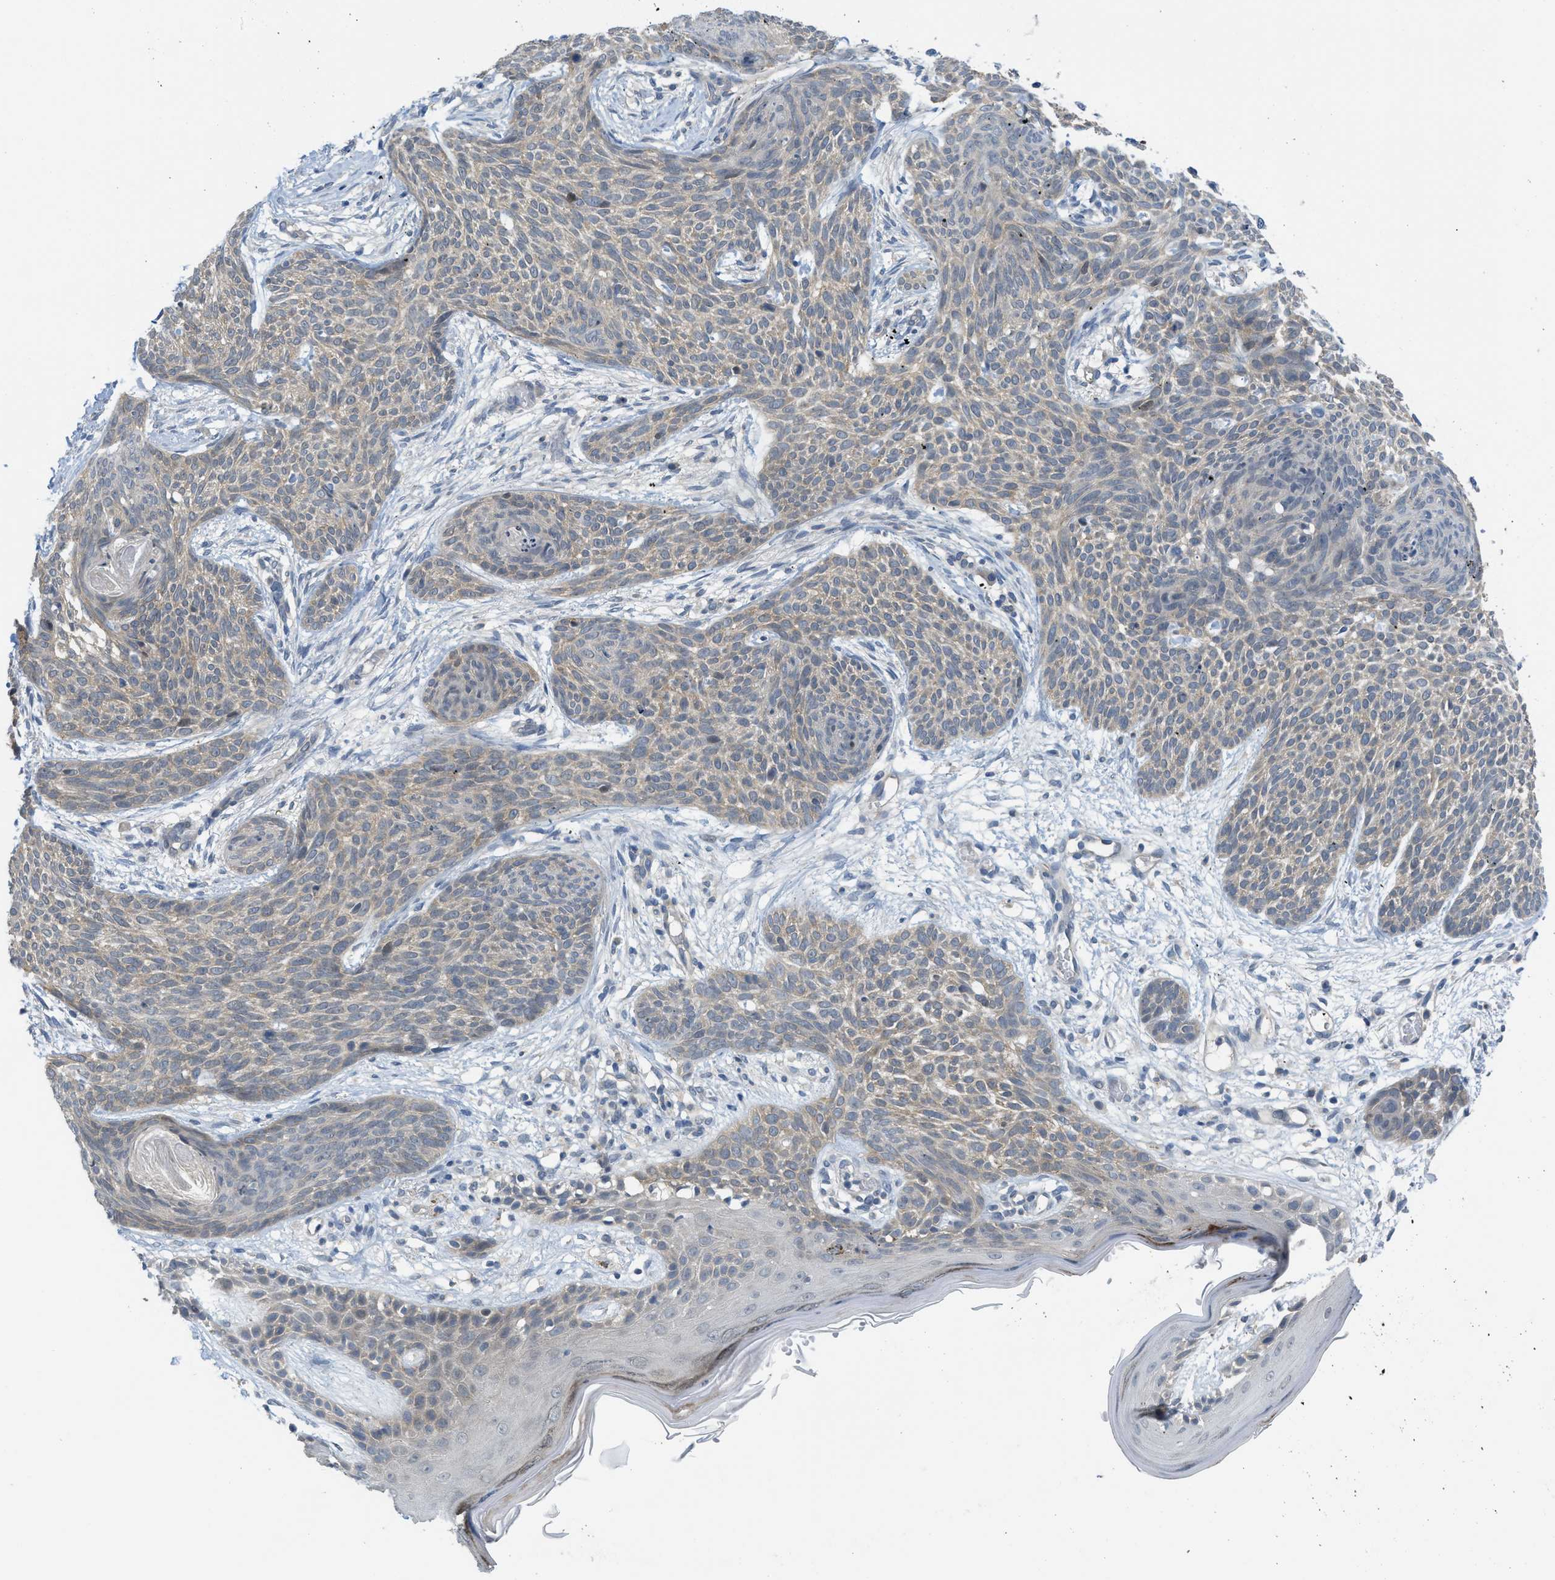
{"staining": {"intensity": "weak", "quantity": ">75%", "location": "cytoplasmic/membranous"}, "tissue": "skin cancer", "cell_type": "Tumor cells", "image_type": "cancer", "snomed": [{"axis": "morphology", "description": "Basal cell carcinoma"}, {"axis": "topography", "description": "Skin"}], "caption": "Tumor cells demonstrate low levels of weak cytoplasmic/membranous expression in about >75% of cells in human skin cancer (basal cell carcinoma).", "gene": "TNFAIP1", "patient": {"sex": "female", "age": 59}}